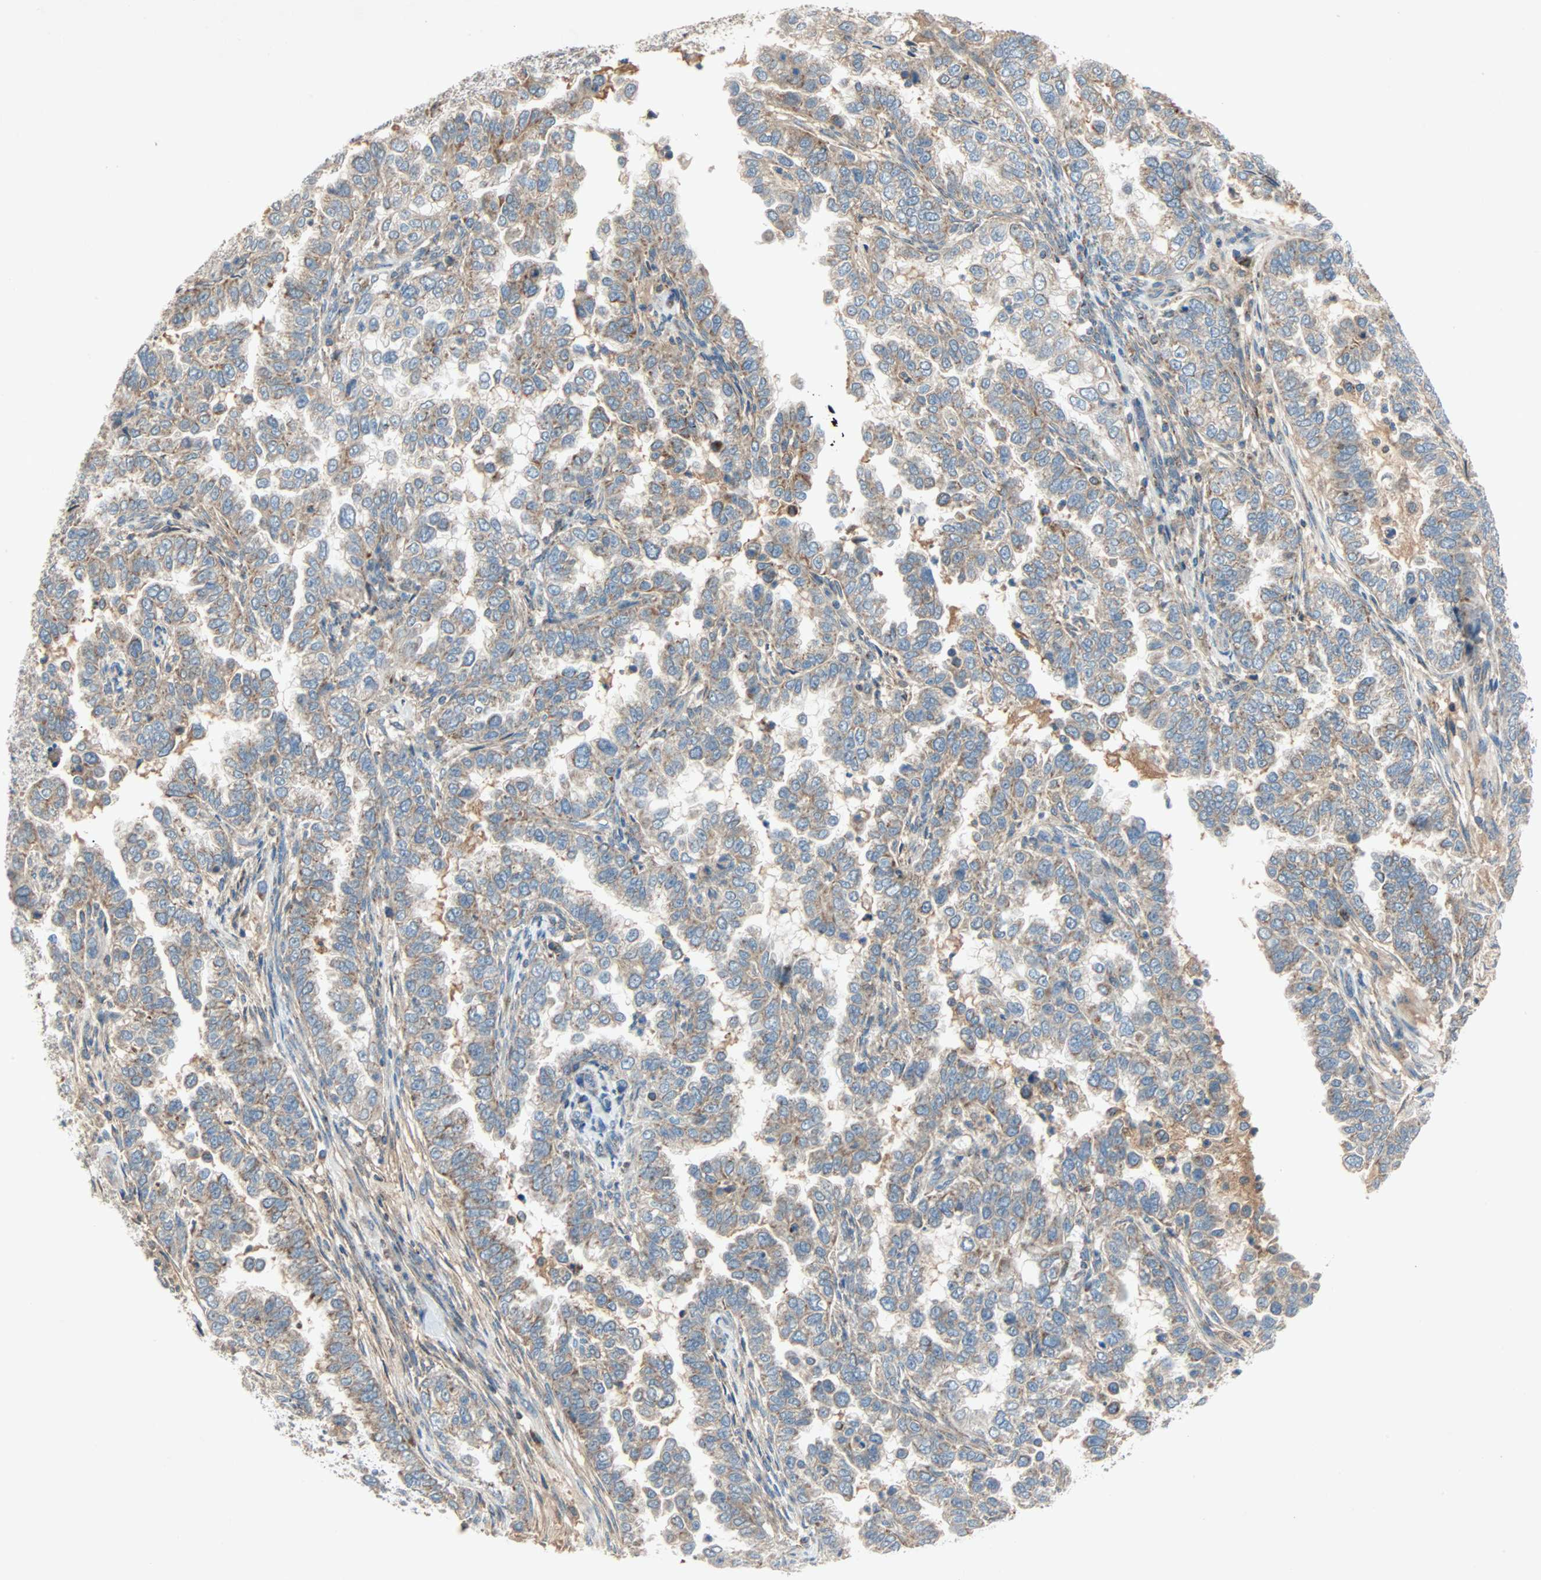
{"staining": {"intensity": "moderate", "quantity": ">75%", "location": "cytoplasmic/membranous"}, "tissue": "endometrial cancer", "cell_type": "Tumor cells", "image_type": "cancer", "snomed": [{"axis": "morphology", "description": "Adenocarcinoma, NOS"}, {"axis": "topography", "description": "Endometrium"}], "caption": "Brown immunohistochemical staining in endometrial adenocarcinoma demonstrates moderate cytoplasmic/membranous staining in approximately >75% of tumor cells. The staining was performed using DAB (3,3'-diaminobenzidine) to visualize the protein expression in brown, while the nuclei were stained in blue with hematoxylin (Magnification: 20x).", "gene": "XYLT1", "patient": {"sex": "female", "age": 85}}